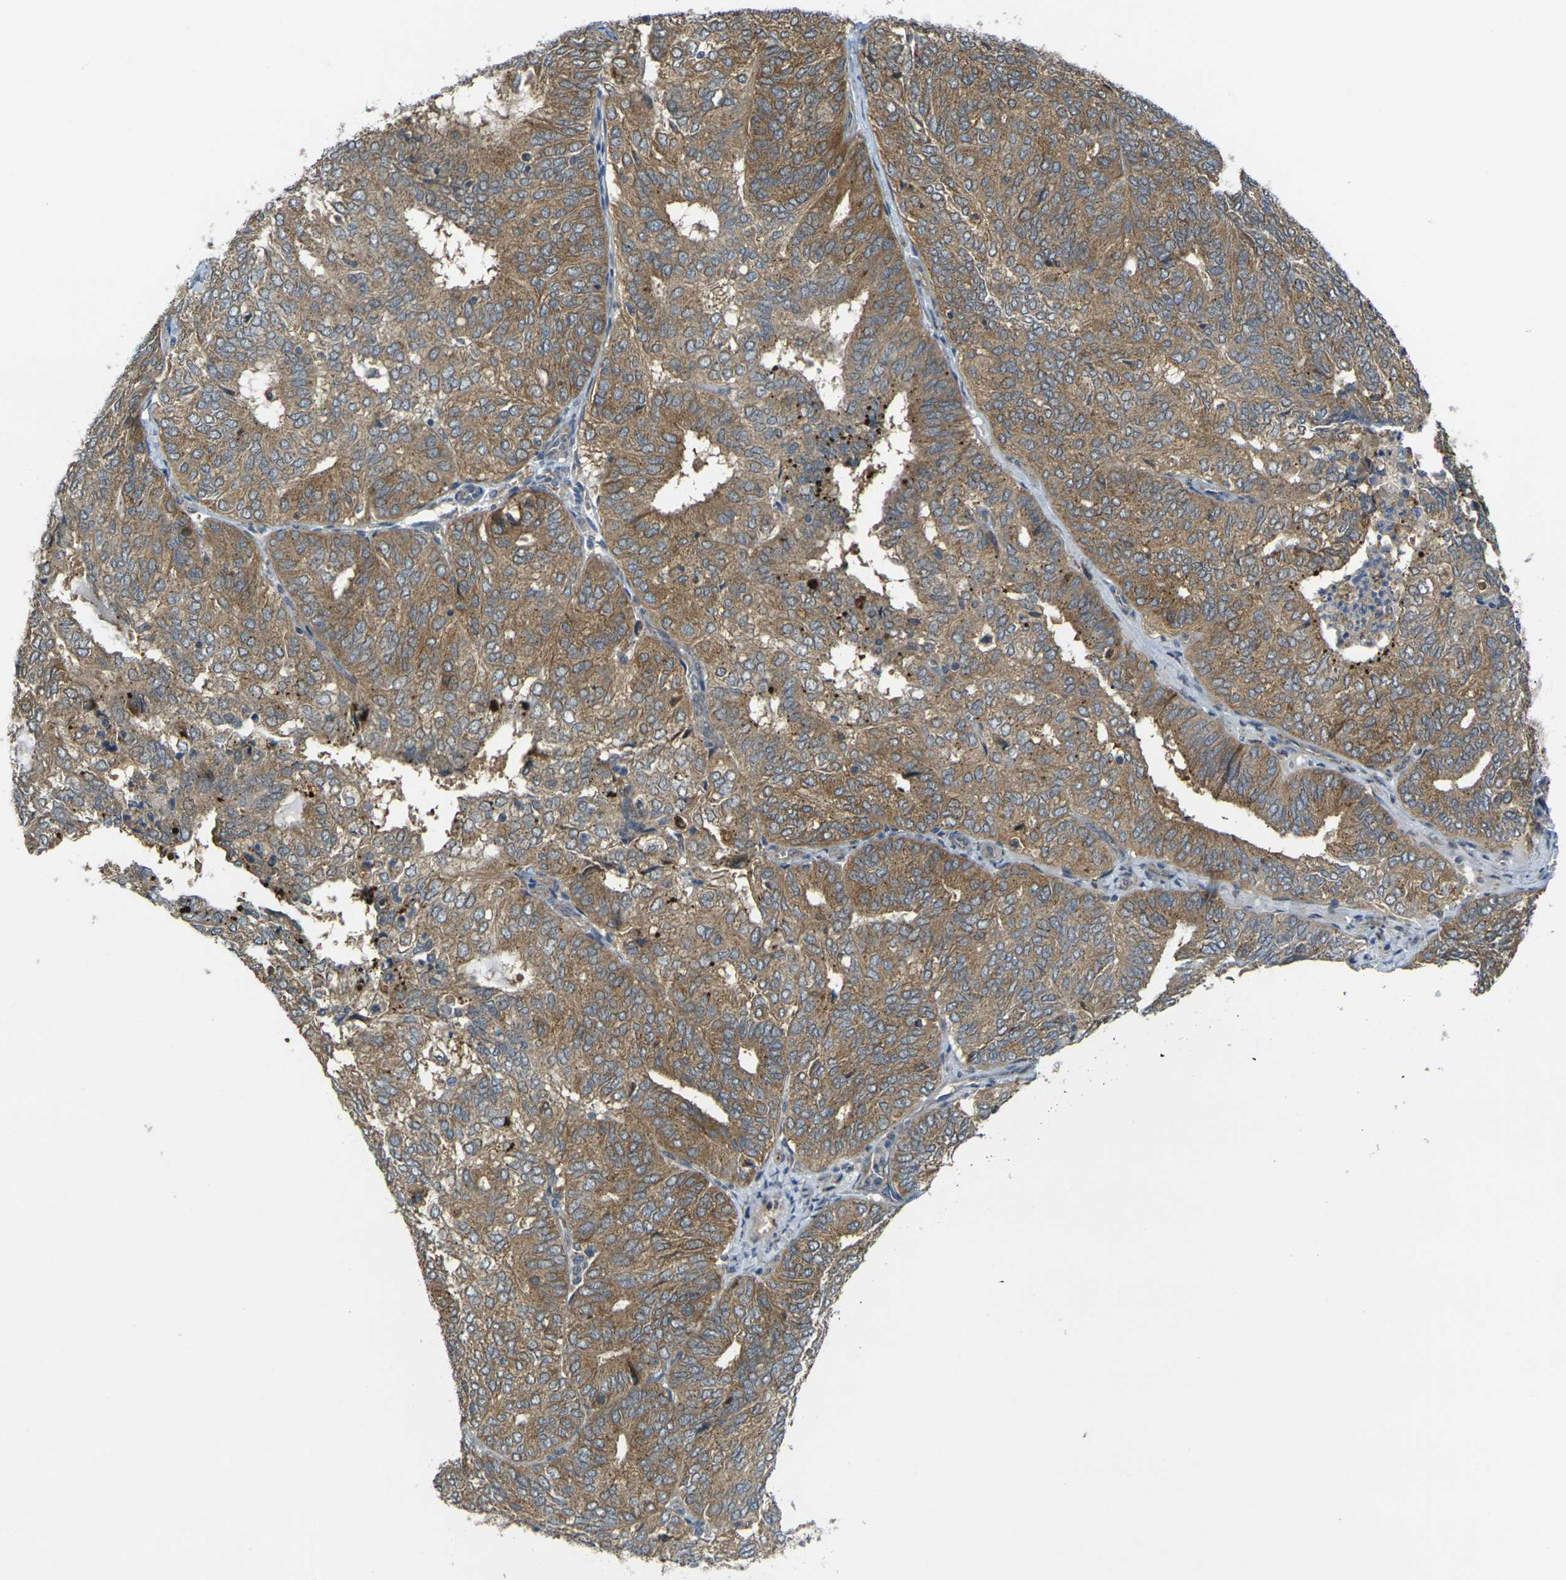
{"staining": {"intensity": "moderate", "quantity": ">75%", "location": "cytoplasmic/membranous"}, "tissue": "endometrial cancer", "cell_type": "Tumor cells", "image_type": "cancer", "snomed": [{"axis": "morphology", "description": "Adenocarcinoma, NOS"}, {"axis": "topography", "description": "Uterus"}], "caption": "The photomicrograph reveals staining of endometrial cancer, revealing moderate cytoplasmic/membranous protein staining (brown color) within tumor cells. (IHC, brightfield microscopy, high magnification).", "gene": "GNA12", "patient": {"sex": "female", "age": 60}}